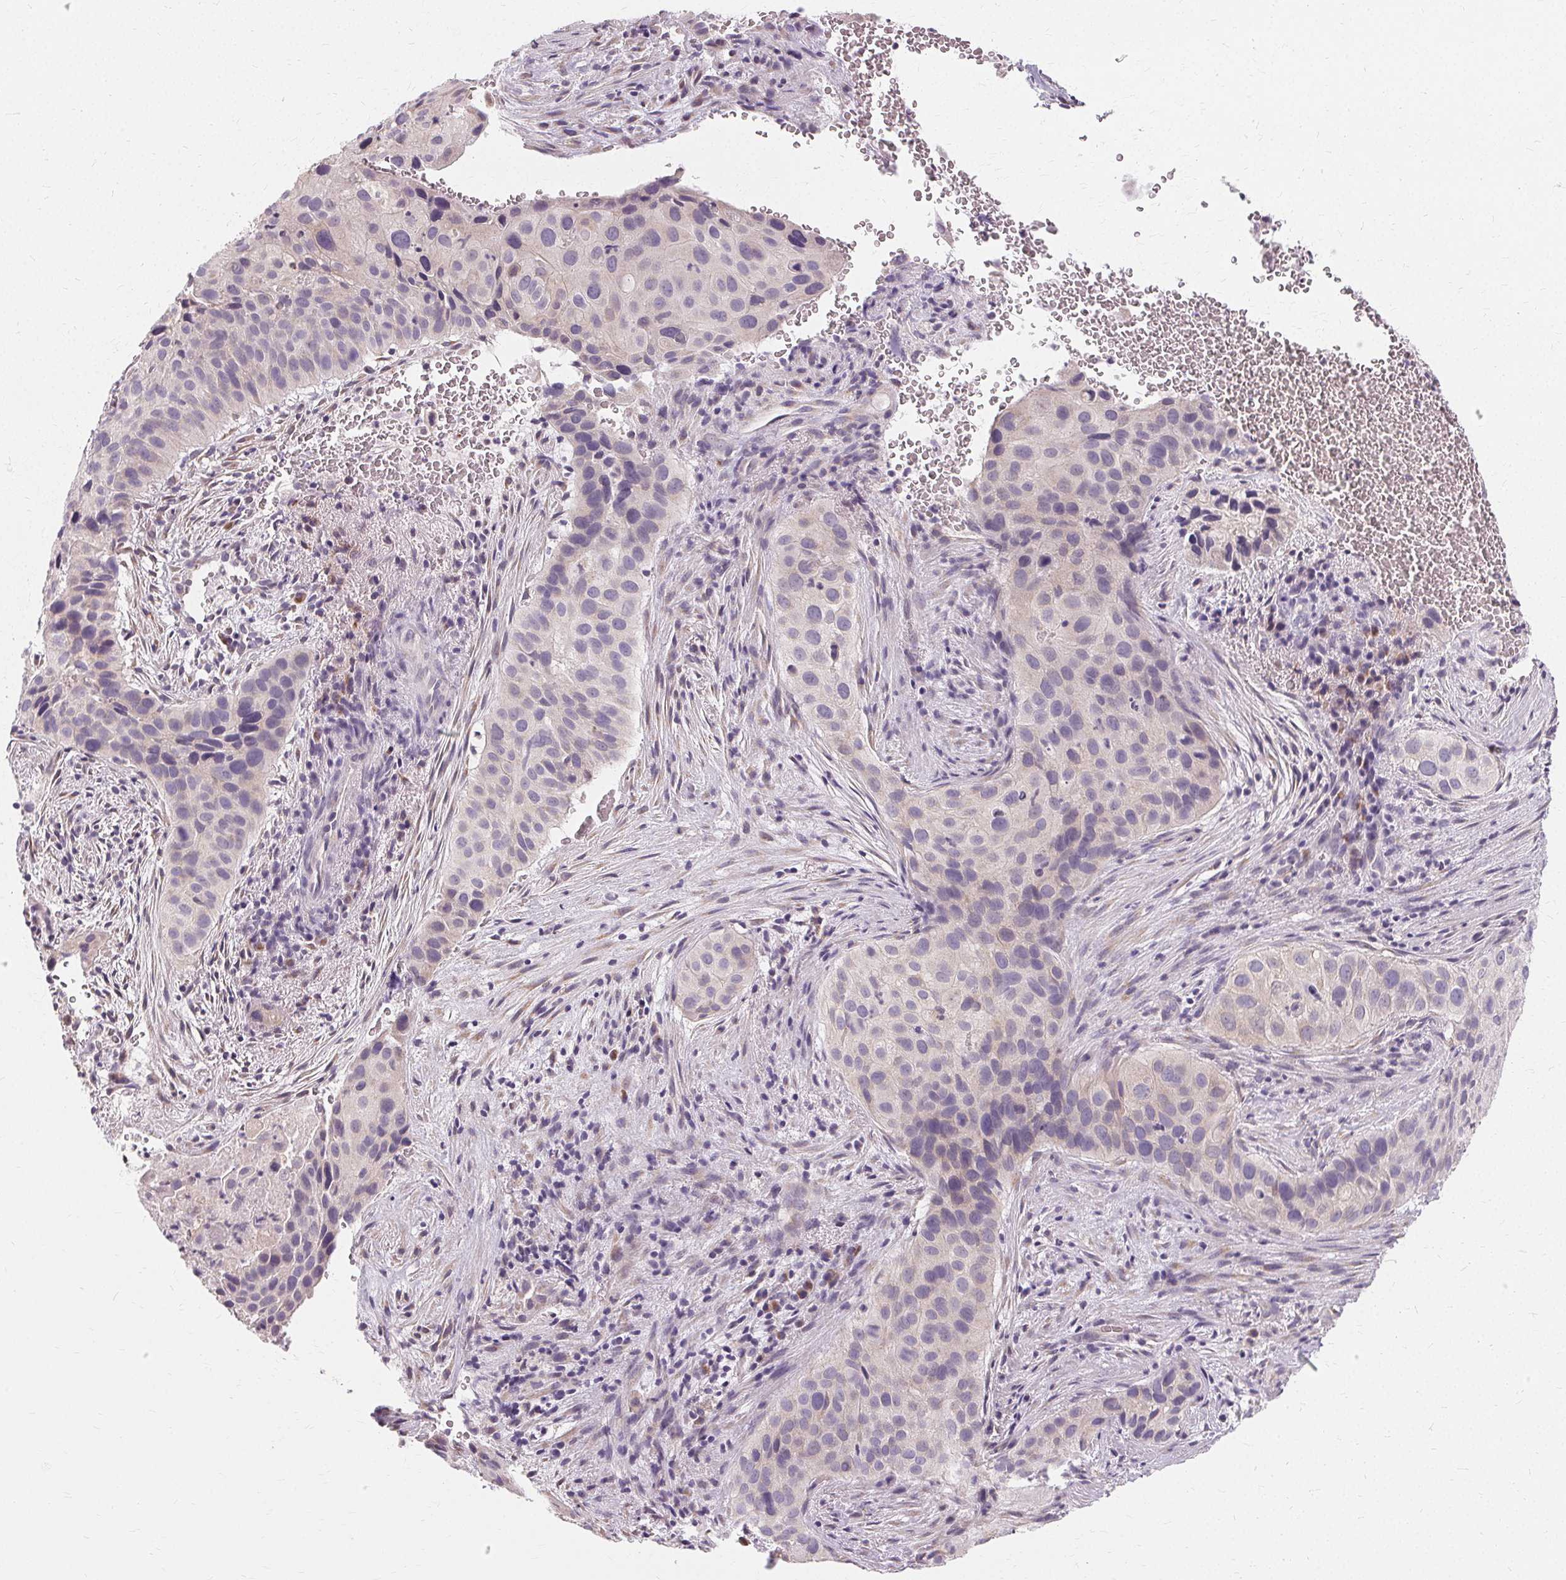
{"staining": {"intensity": "negative", "quantity": "none", "location": "none"}, "tissue": "cervical cancer", "cell_type": "Tumor cells", "image_type": "cancer", "snomed": [{"axis": "morphology", "description": "Squamous cell carcinoma, NOS"}, {"axis": "topography", "description": "Cervix"}], "caption": "A micrograph of squamous cell carcinoma (cervical) stained for a protein shows no brown staining in tumor cells.", "gene": "FCRL3", "patient": {"sex": "female", "age": 38}}